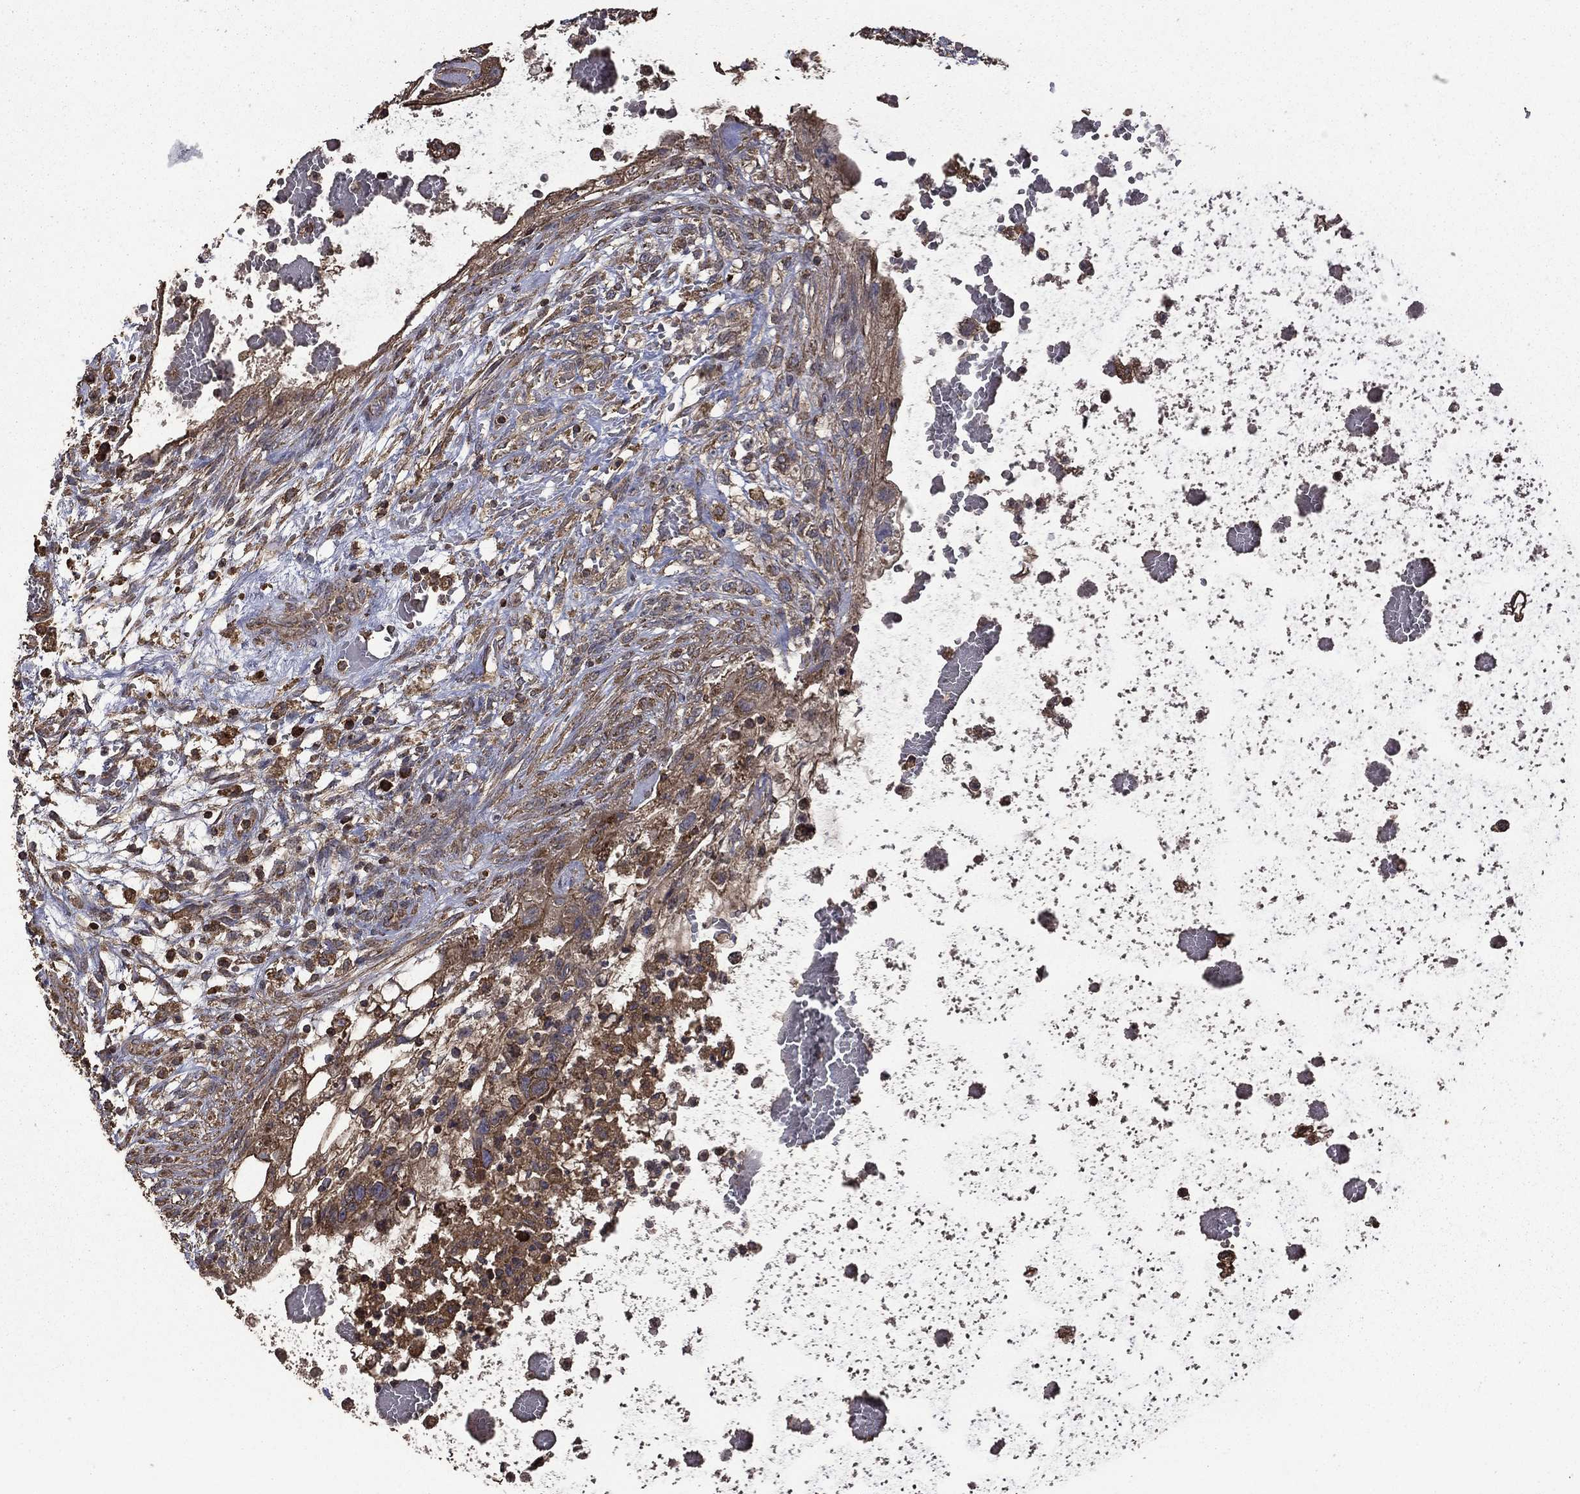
{"staining": {"intensity": "moderate", "quantity": ">75%", "location": "cytoplasmic/membranous"}, "tissue": "testis cancer", "cell_type": "Tumor cells", "image_type": "cancer", "snomed": [{"axis": "morphology", "description": "Normal tissue, NOS"}, {"axis": "morphology", "description": "Carcinoma, Embryonal, NOS"}, {"axis": "topography", "description": "Testis"}, {"axis": "topography", "description": "Epididymis"}], "caption": "There is medium levels of moderate cytoplasmic/membranous positivity in tumor cells of testis cancer (embryonal carcinoma), as demonstrated by immunohistochemical staining (brown color).", "gene": "METTL27", "patient": {"sex": "male", "age": 32}}